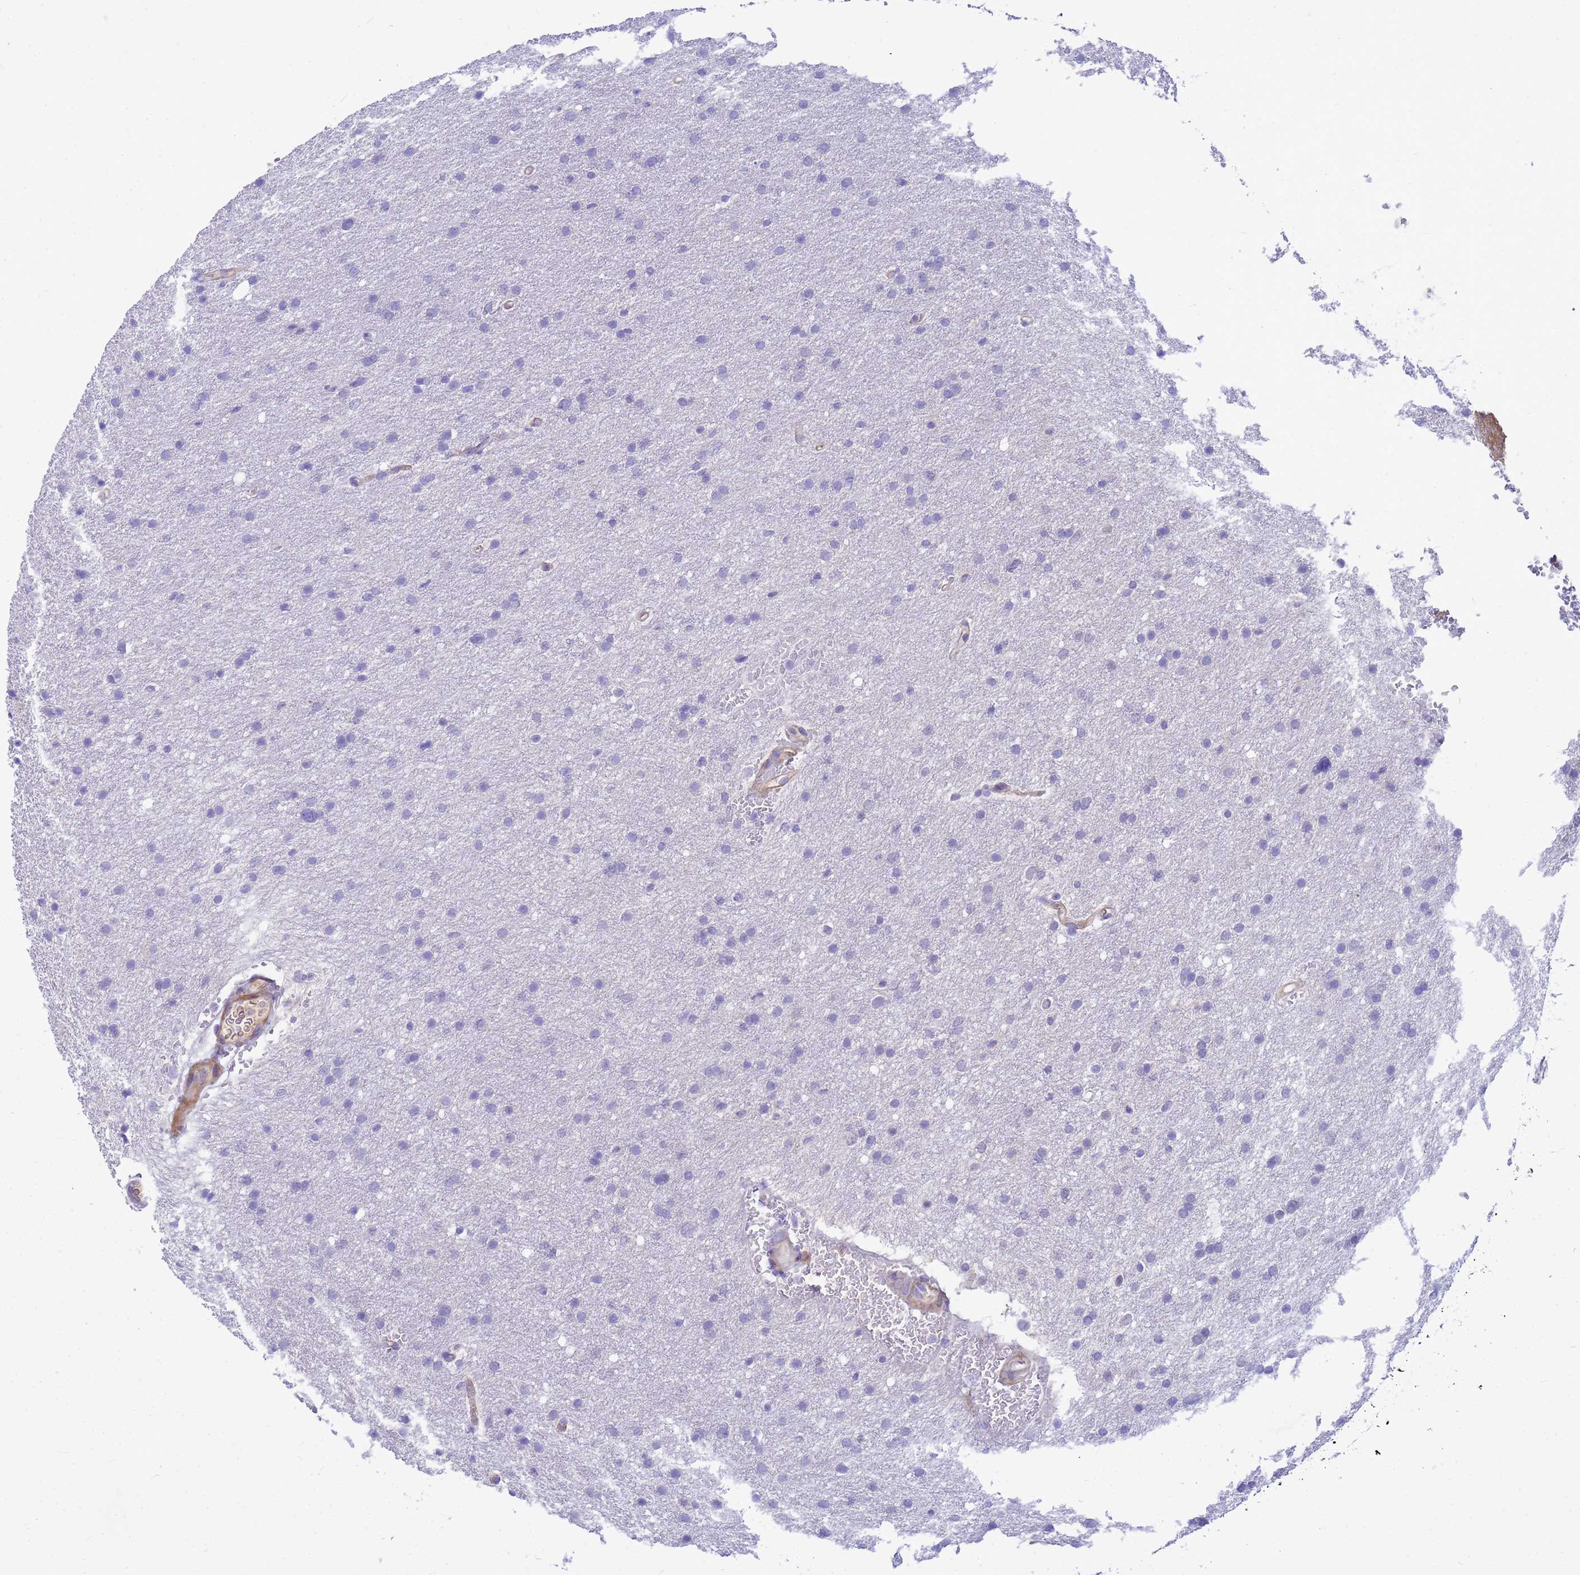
{"staining": {"intensity": "negative", "quantity": "none", "location": "none"}, "tissue": "glioma", "cell_type": "Tumor cells", "image_type": "cancer", "snomed": [{"axis": "morphology", "description": "Glioma, malignant, High grade"}, {"axis": "topography", "description": "Cerebral cortex"}], "caption": "Tumor cells show no significant protein positivity in high-grade glioma (malignant). (Brightfield microscopy of DAB IHC at high magnification).", "gene": "ORM1", "patient": {"sex": "female", "age": 36}}